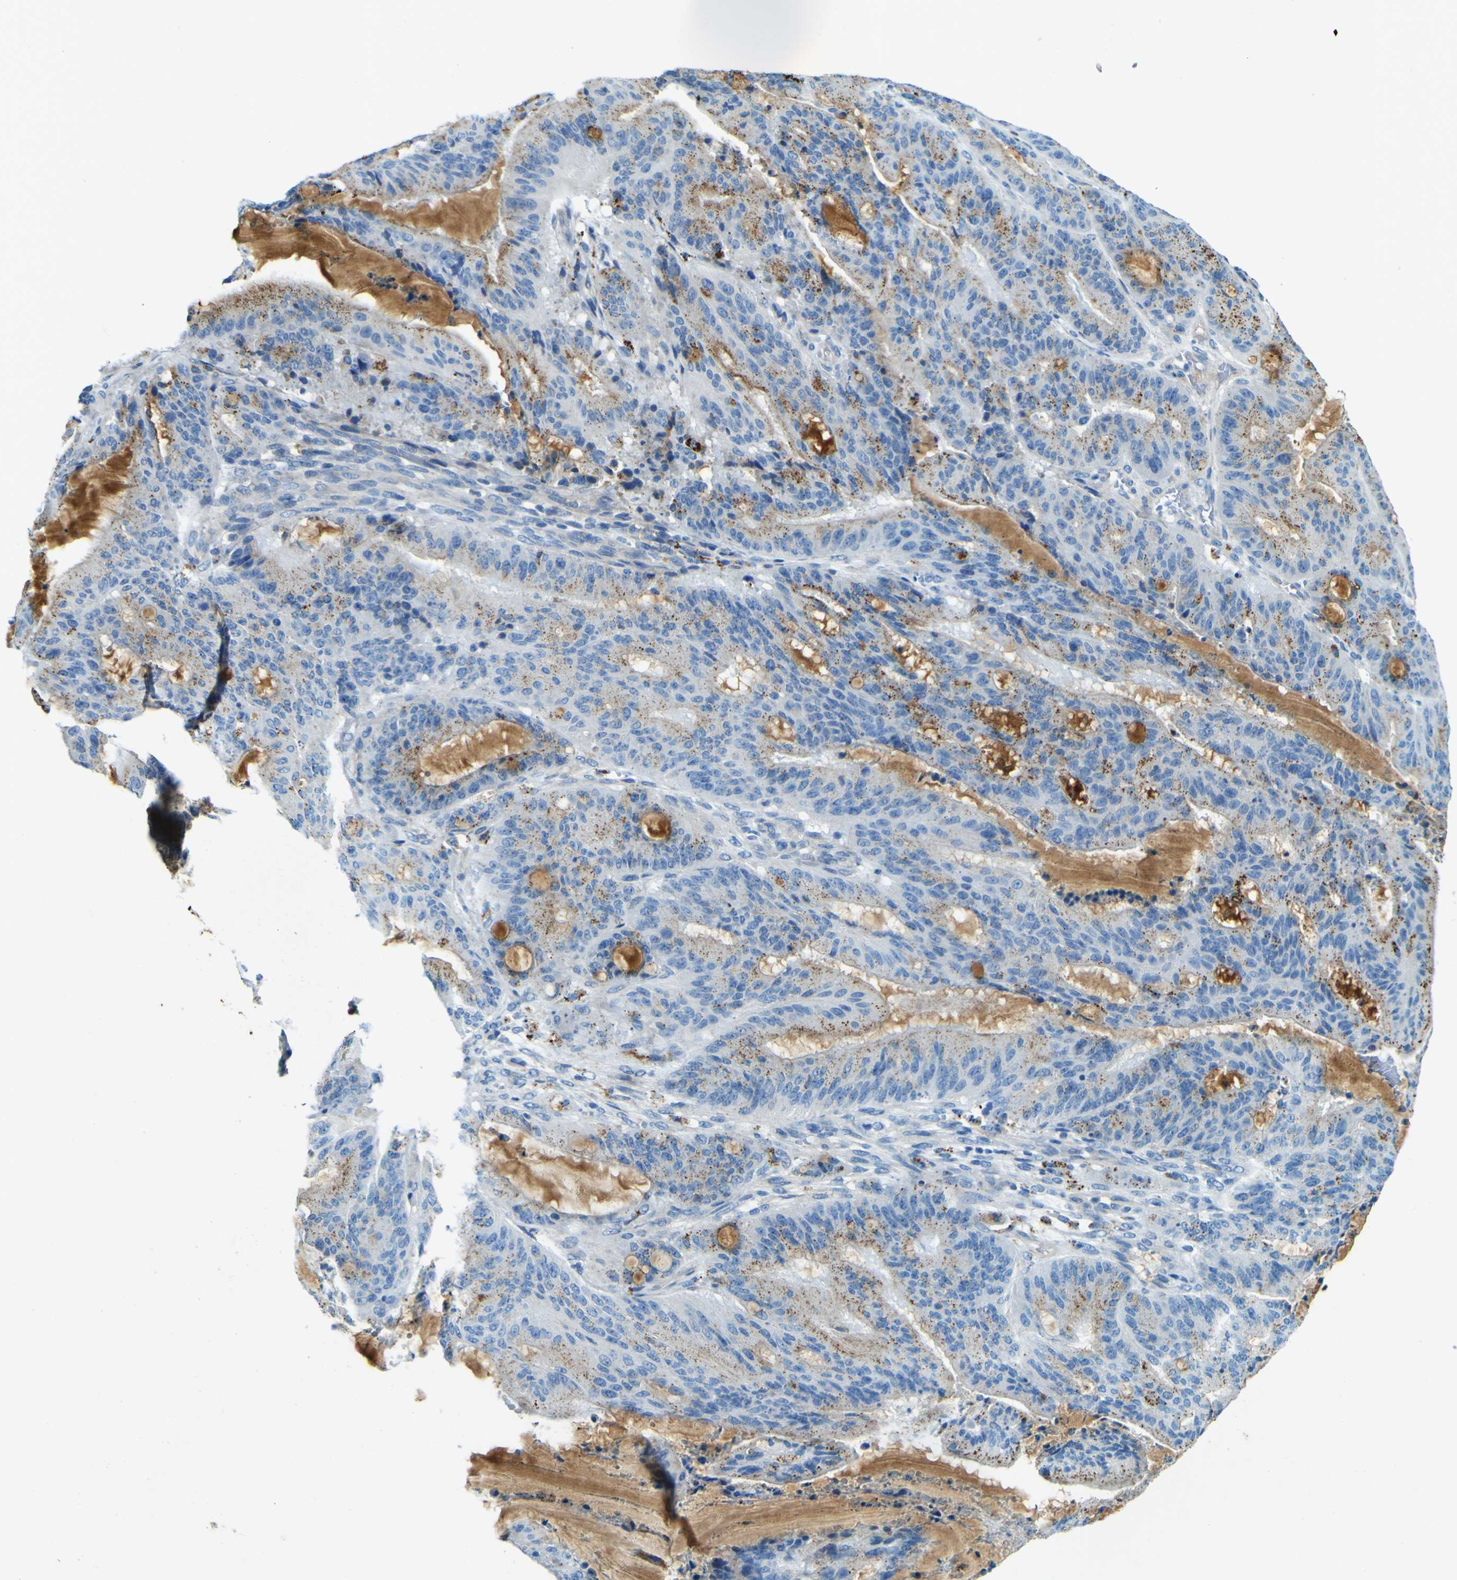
{"staining": {"intensity": "moderate", "quantity": "25%-75%", "location": "cytoplasmic/membranous"}, "tissue": "liver cancer", "cell_type": "Tumor cells", "image_type": "cancer", "snomed": [{"axis": "morphology", "description": "Cholangiocarcinoma"}, {"axis": "topography", "description": "Liver"}], "caption": "Cholangiocarcinoma (liver) was stained to show a protein in brown. There is medium levels of moderate cytoplasmic/membranous staining in approximately 25%-75% of tumor cells. (DAB (3,3'-diaminobenzidine) IHC, brown staining for protein, blue staining for nuclei).", "gene": "PDE9A", "patient": {"sex": "female", "age": 73}}